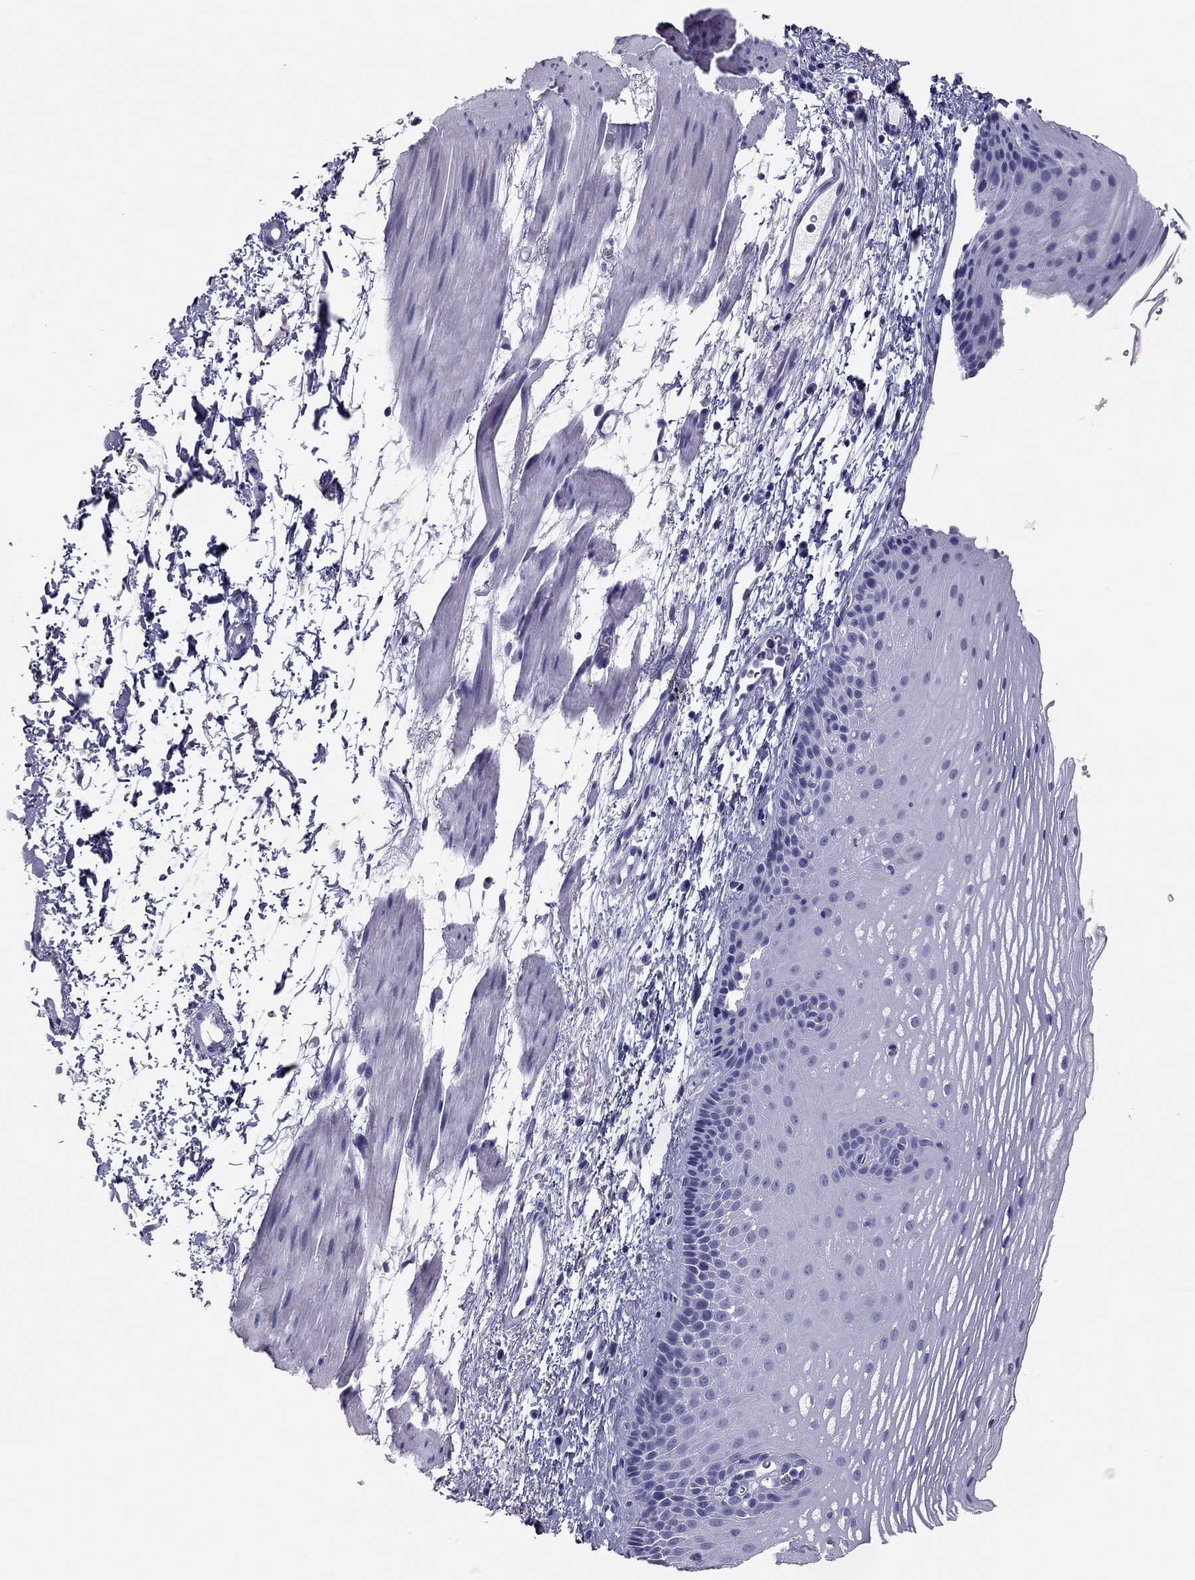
{"staining": {"intensity": "negative", "quantity": "none", "location": "none"}, "tissue": "esophagus", "cell_type": "Squamous epithelial cells", "image_type": "normal", "snomed": [{"axis": "morphology", "description": "Normal tissue, NOS"}, {"axis": "topography", "description": "Esophagus"}], "caption": "Immunohistochemical staining of normal esophagus shows no significant staining in squamous epithelial cells.", "gene": "PHOX2A", "patient": {"sex": "male", "age": 76}}